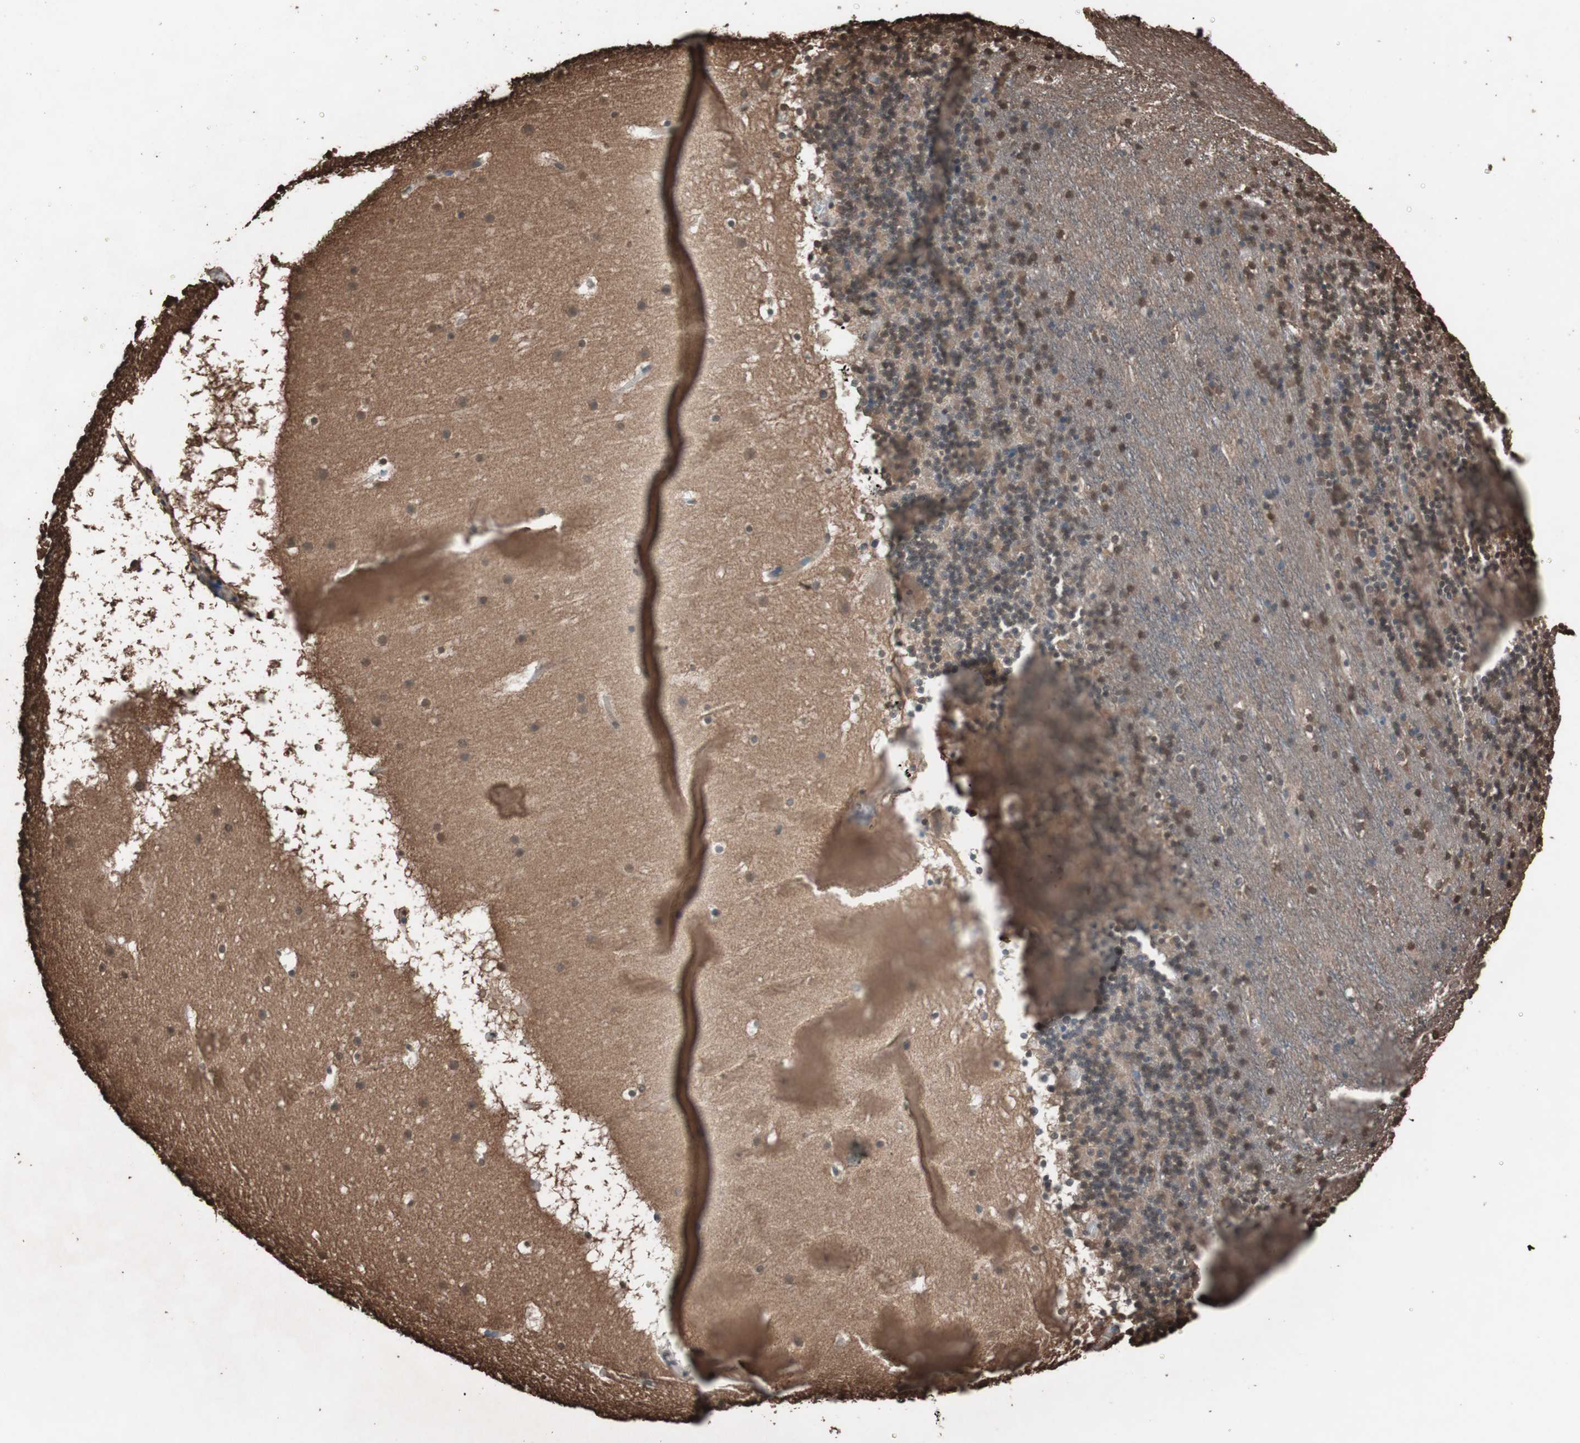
{"staining": {"intensity": "moderate", "quantity": "25%-75%", "location": "cytoplasmic/membranous,nuclear"}, "tissue": "cerebellum", "cell_type": "Cells in granular layer", "image_type": "normal", "snomed": [{"axis": "morphology", "description": "Normal tissue, NOS"}, {"axis": "topography", "description": "Cerebellum"}], "caption": "IHC (DAB) staining of unremarkable cerebellum demonstrates moderate cytoplasmic/membranous,nuclear protein positivity in approximately 25%-75% of cells in granular layer. (Brightfield microscopy of DAB IHC at high magnification).", "gene": "CALM2", "patient": {"sex": "male", "age": 45}}